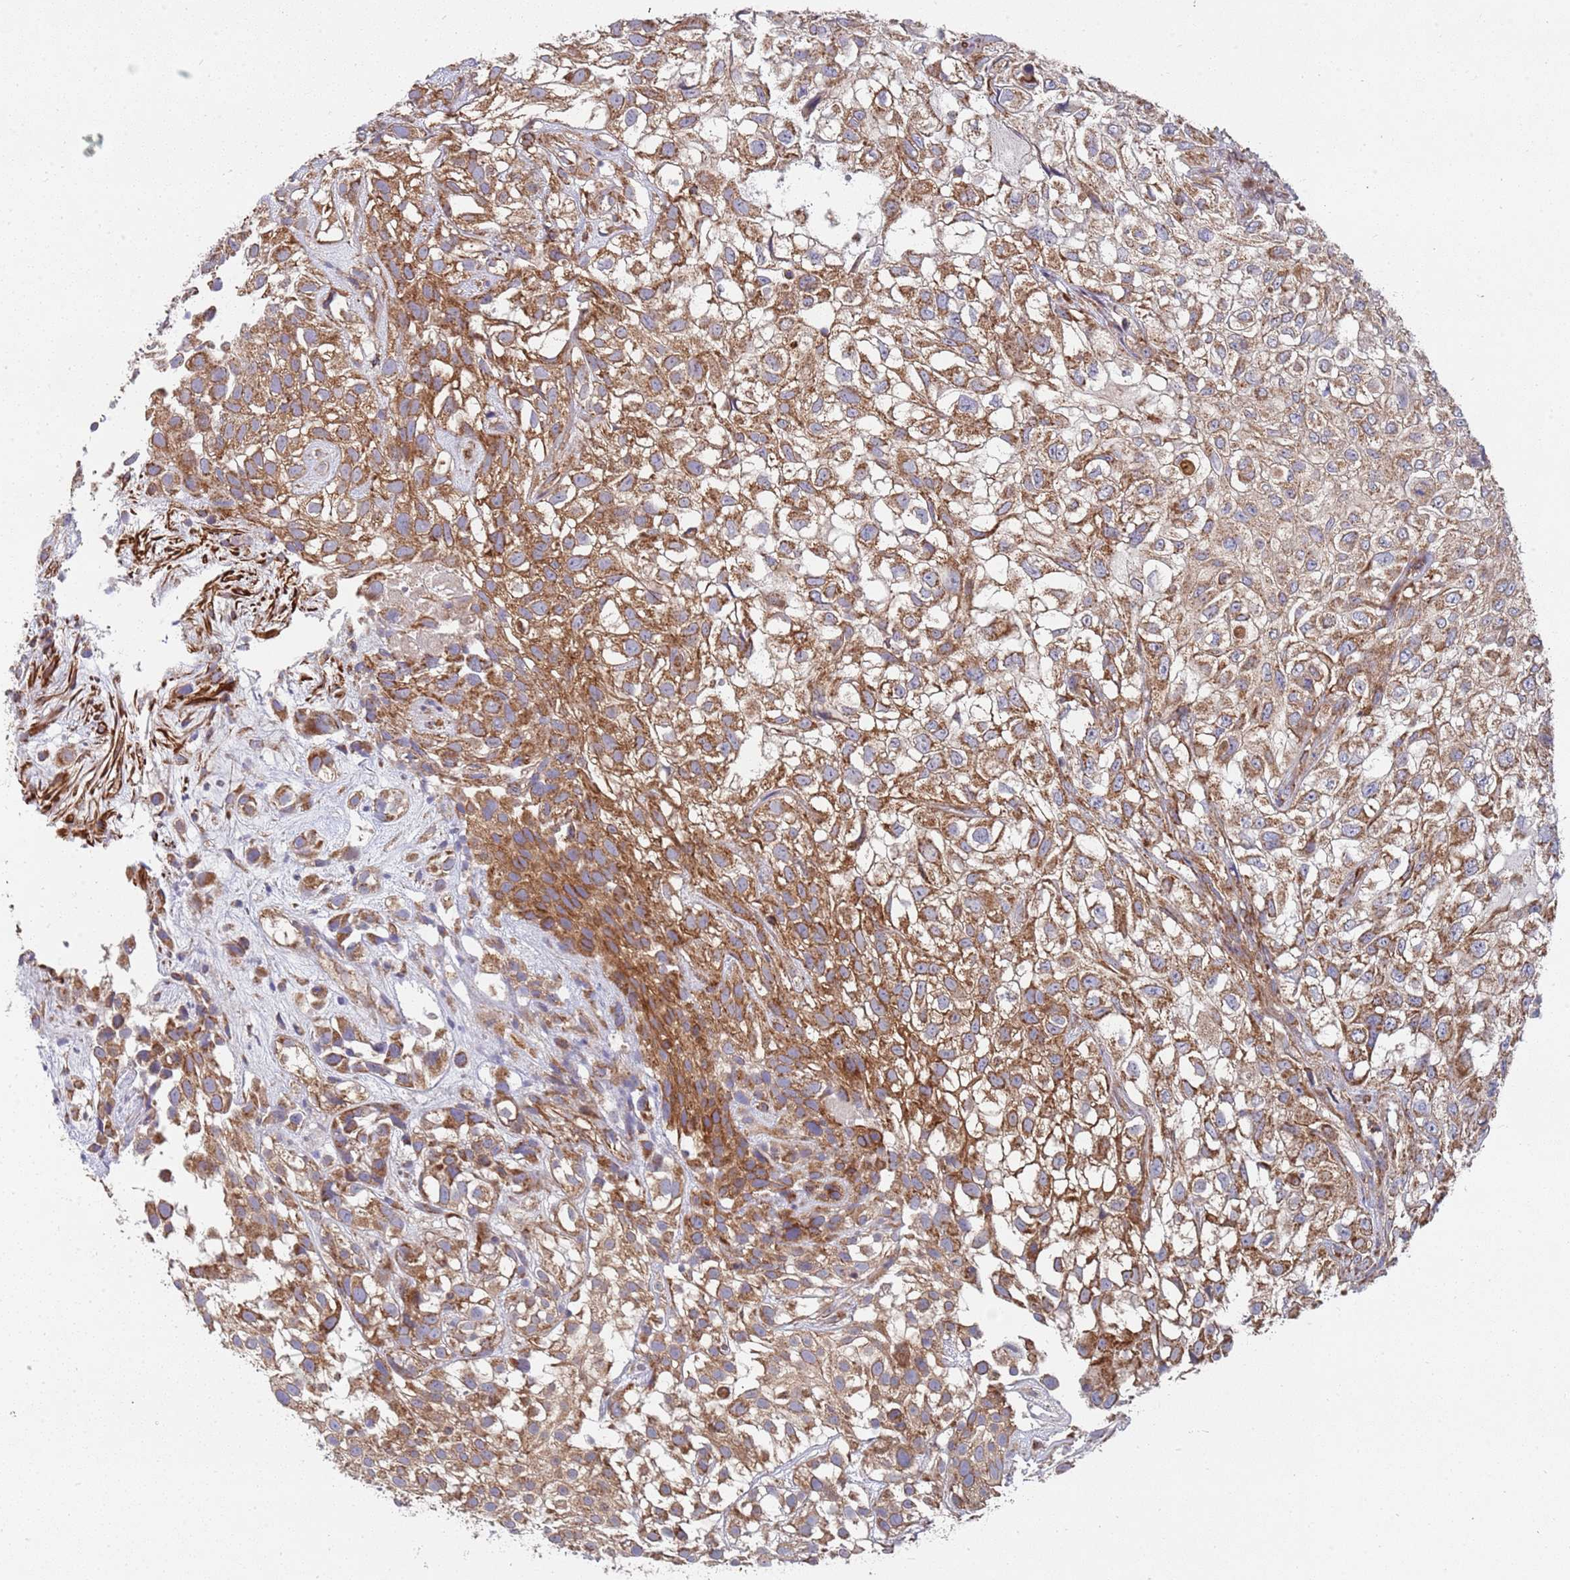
{"staining": {"intensity": "moderate", "quantity": ">75%", "location": "cytoplasmic/membranous"}, "tissue": "urothelial cancer", "cell_type": "Tumor cells", "image_type": "cancer", "snomed": [{"axis": "morphology", "description": "Urothelial carcinoma, High grade"}, {"axis": "topography", "description": "Urinary bladder"}], "caption": "The micrograph reveals immunohistochemical staining of urothelial cancer. There is moderate cytoplasmic/membranous staining is present in about >75% of tumor cells.", "gene": "WDFY3", "patient": {"sex": "male", "age": 56}}